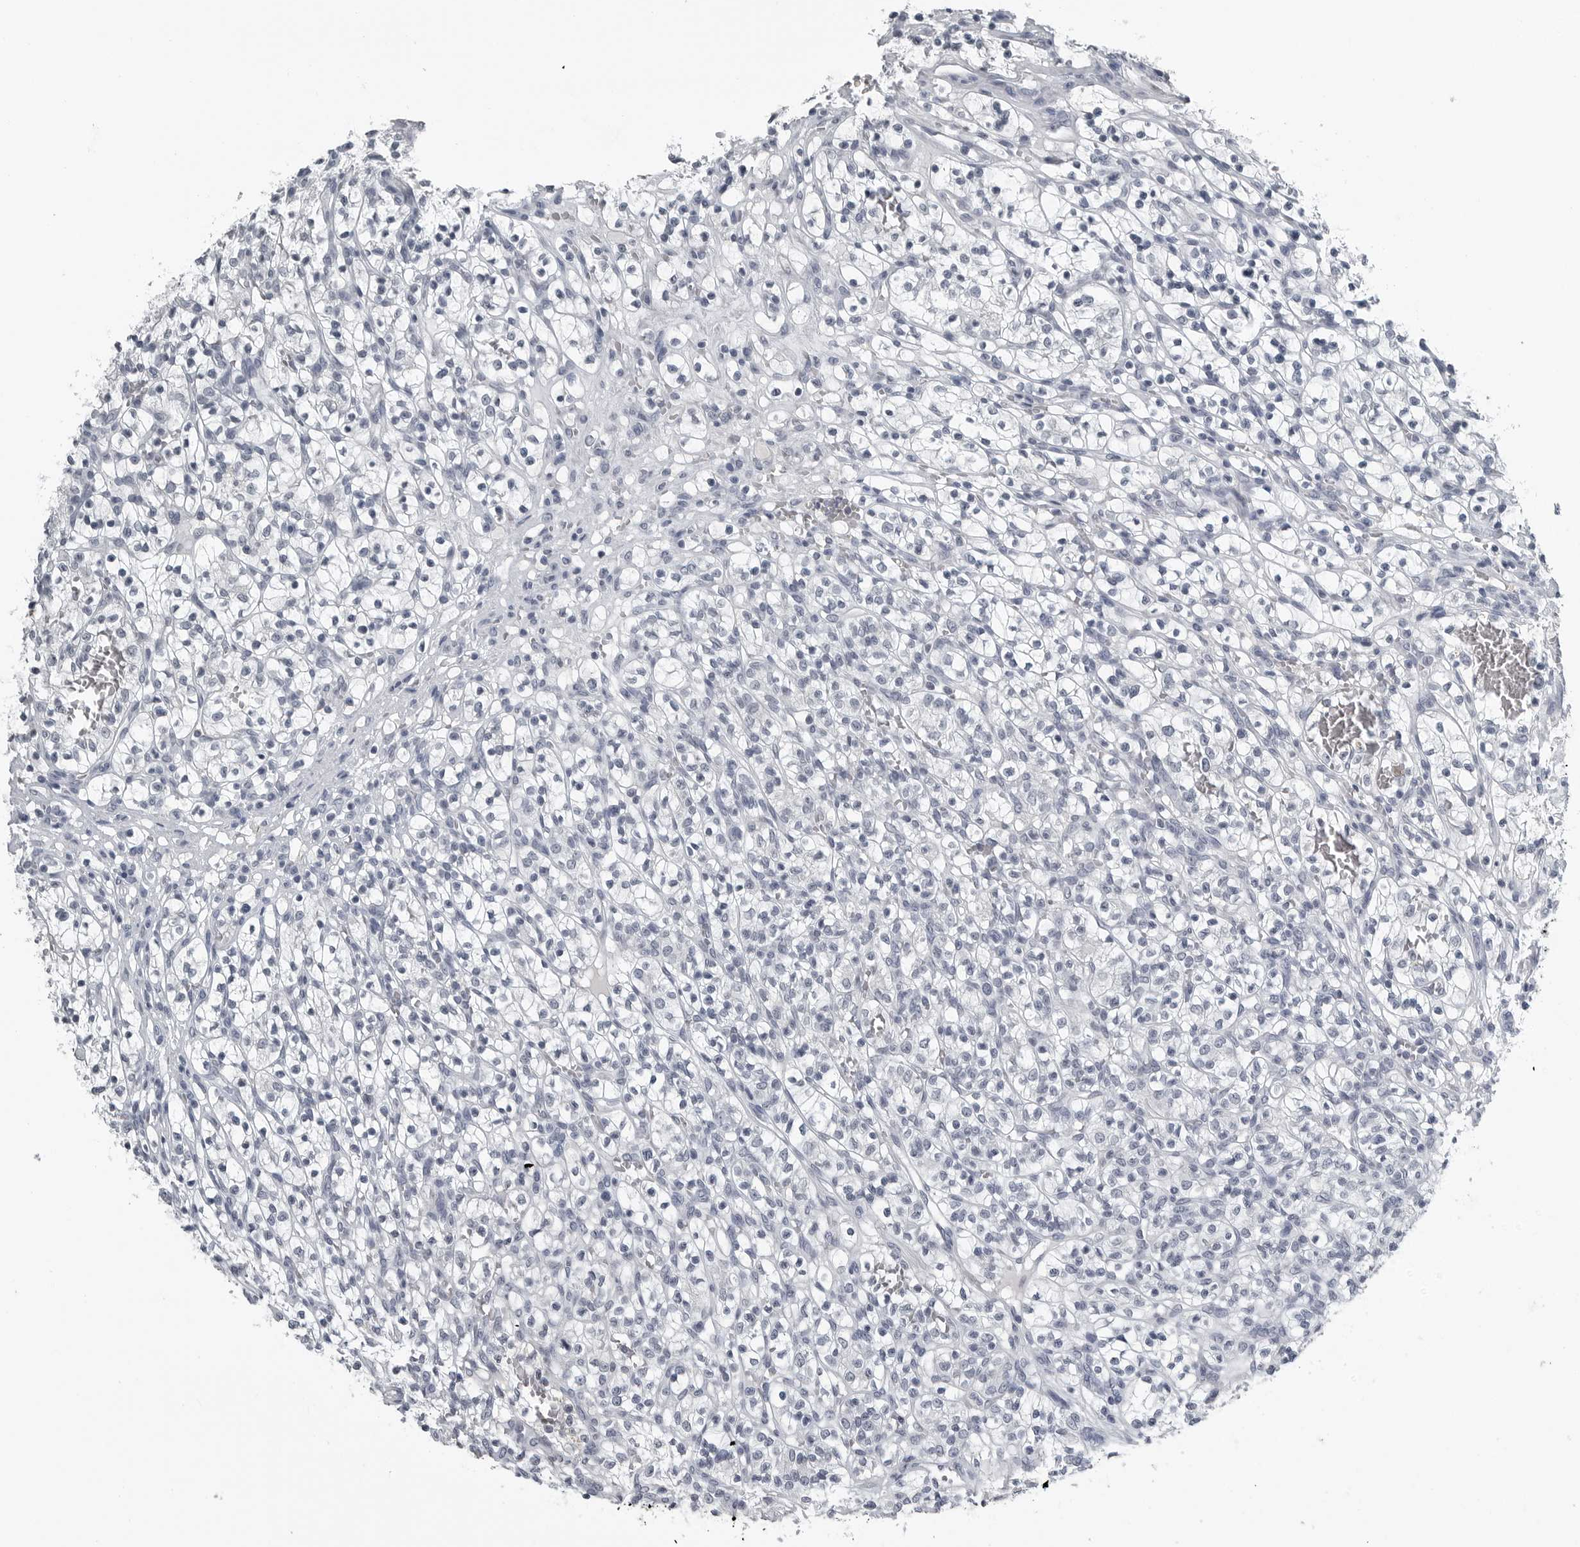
{"staining": {"intensity": "negative", "quantity": "none", "location": "none"}, "tissue": "renal cancer", "cell_type": "Tumor cells", "image_type": "cancer", "snomed": [{"axis": "morphology", "description": "Adenocarcinoma, NOS"}, {"axis": "topography", "description": "Kidney"}], "caption": "Immunohistochemistry micrograph of adenocarcinoma (renal) stained for a protein (brown), which reveals no staining in tumor cells. (DAB immunohistochemistry (IHC) visualized using brightfield microscopy, high magnification).", "gene": "SPINK1", "patient": {"sex": "female", "age": 57}}